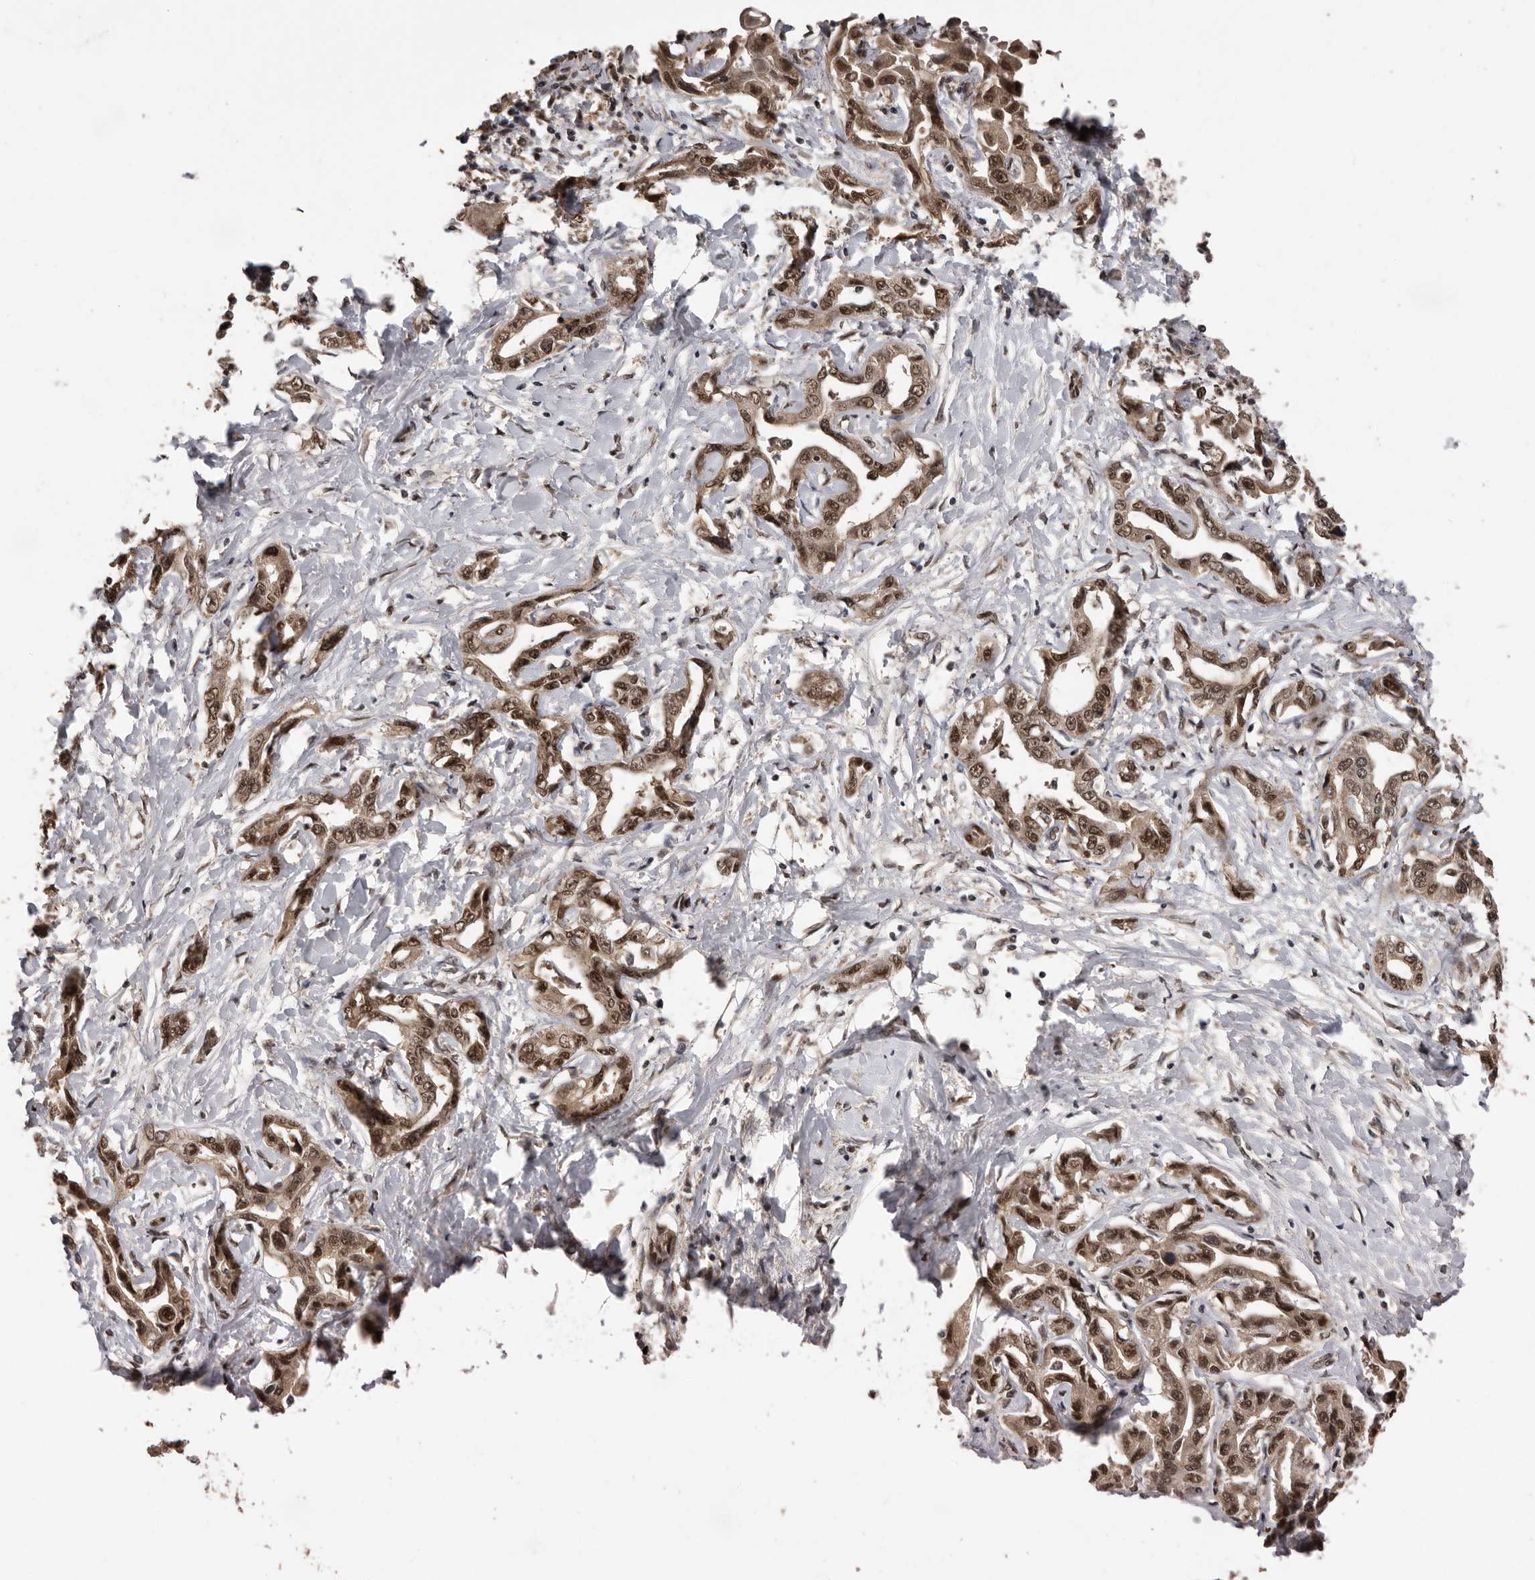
{"staining": {"intensity": "moderate", "quantity": ">75%", "location": "cytoplasmic/membranous,nuclear"}, "tissue": "liver cancer", "cell_type": "Tumor cells", "image_type": "cancer", "snomed": [{"axis": "morphology", "description": "Cholangiocarcinoma"}, {"axis": "topography", "description": "Liver"}], "caption": "Human liver cancer (cholangiocarcinoma) stained for a protein (brown) exhibits moderate cytoplasmic/membranous and nuclear positive positivity in about >75% of tumor cells.", "gene": "VPS37A", "patient": {"sex": "male", "age": 59}}